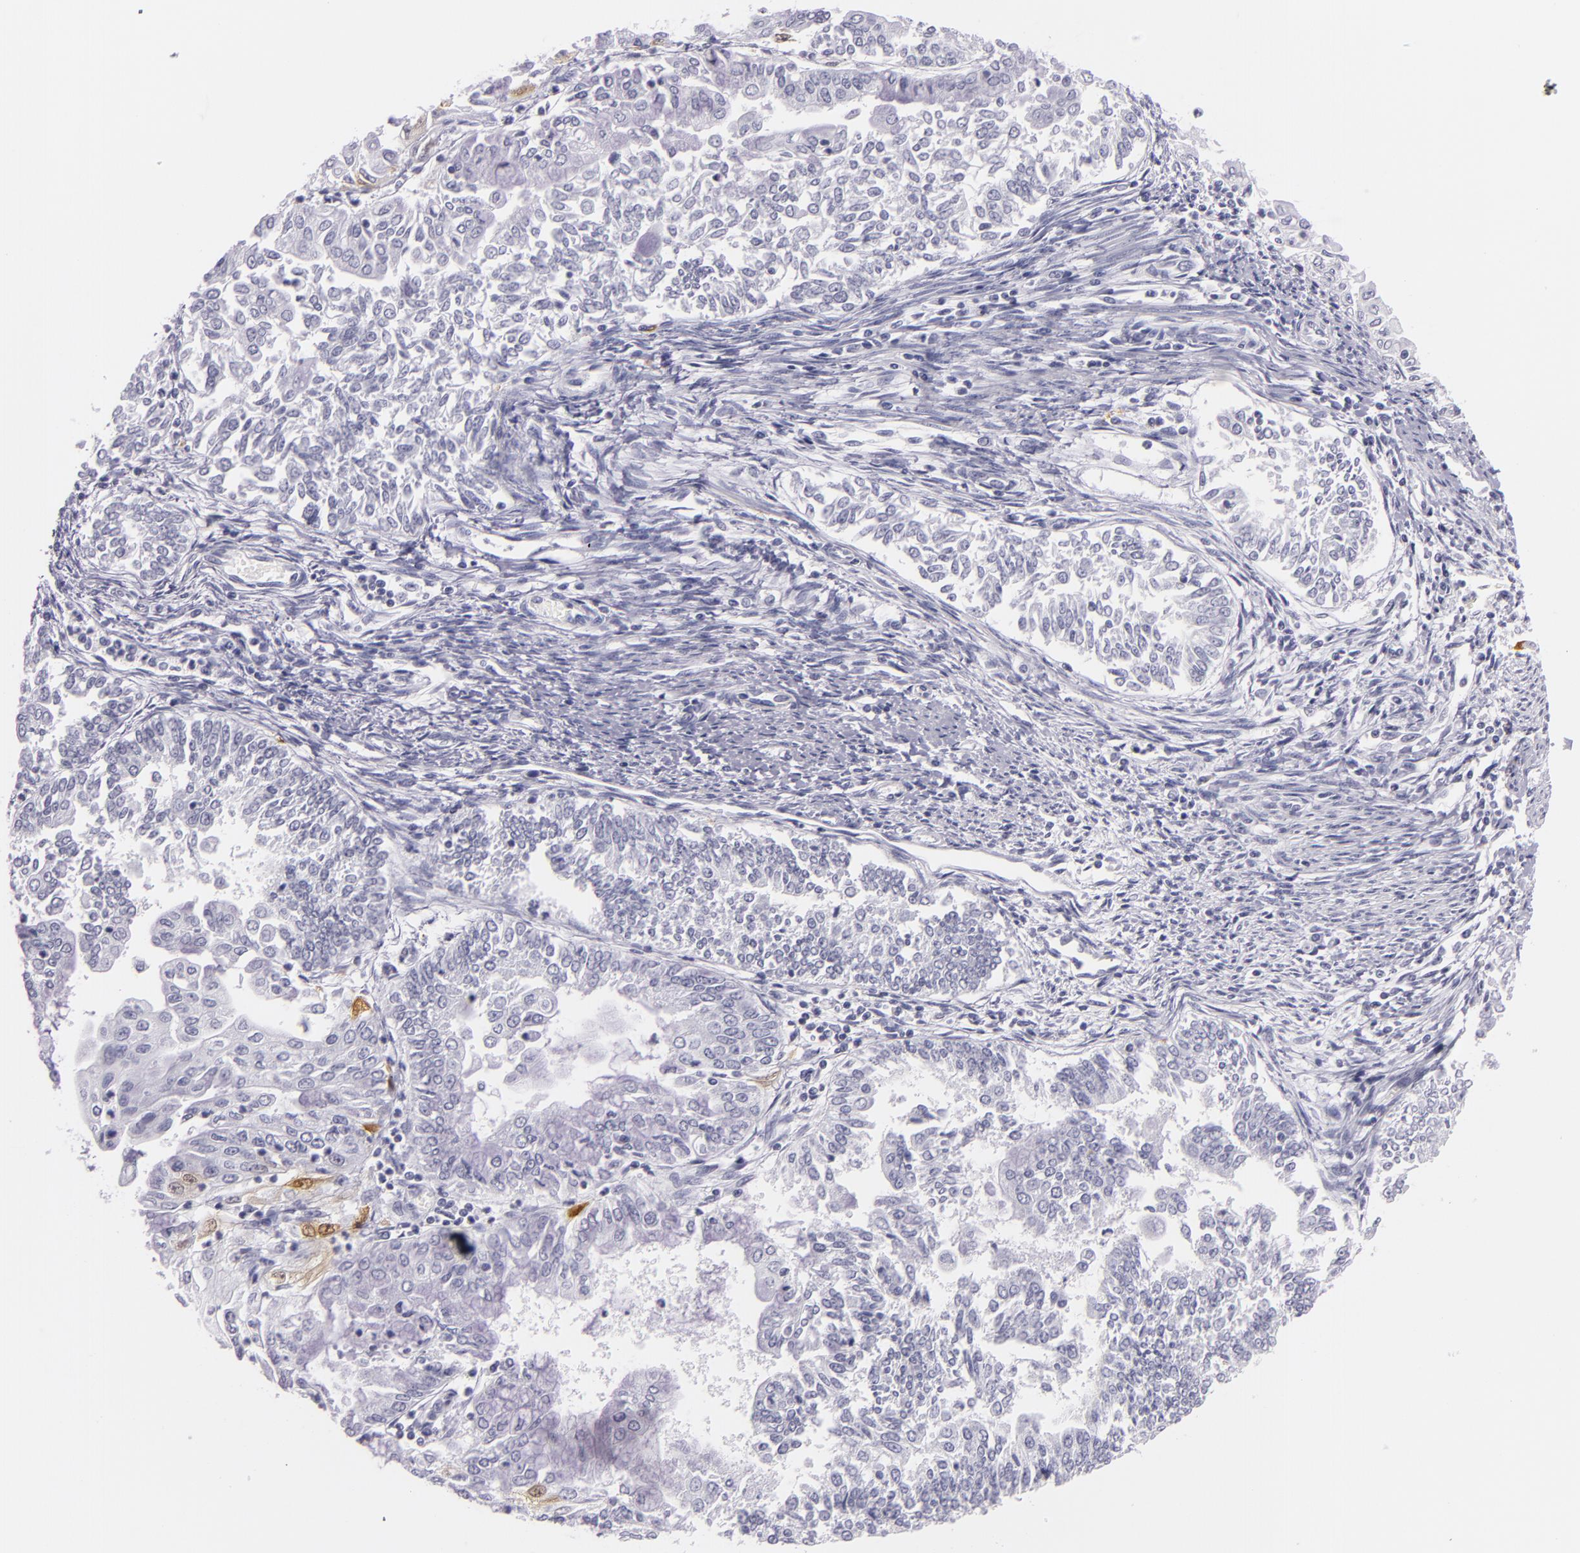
{"staining": {"intensity": "negative", "quantity": "none", "location": "none"}, "tissue": "endometrial cancer", "cell_type": "Tumor cells", "image_type": "cancer", "snomed": [{"axis": "morphology", "description": "Adenocarcinoma, NOS"}, {"axis": "topography", "description": "Endometrium"}], "caption": "DAB immunohistochemical staining of human endometrial cancer (adenocarcinoma) shows no significant expression in tumor cells.", "gene": "MT1A", "patient": {"sex": "female", "age": 75}}